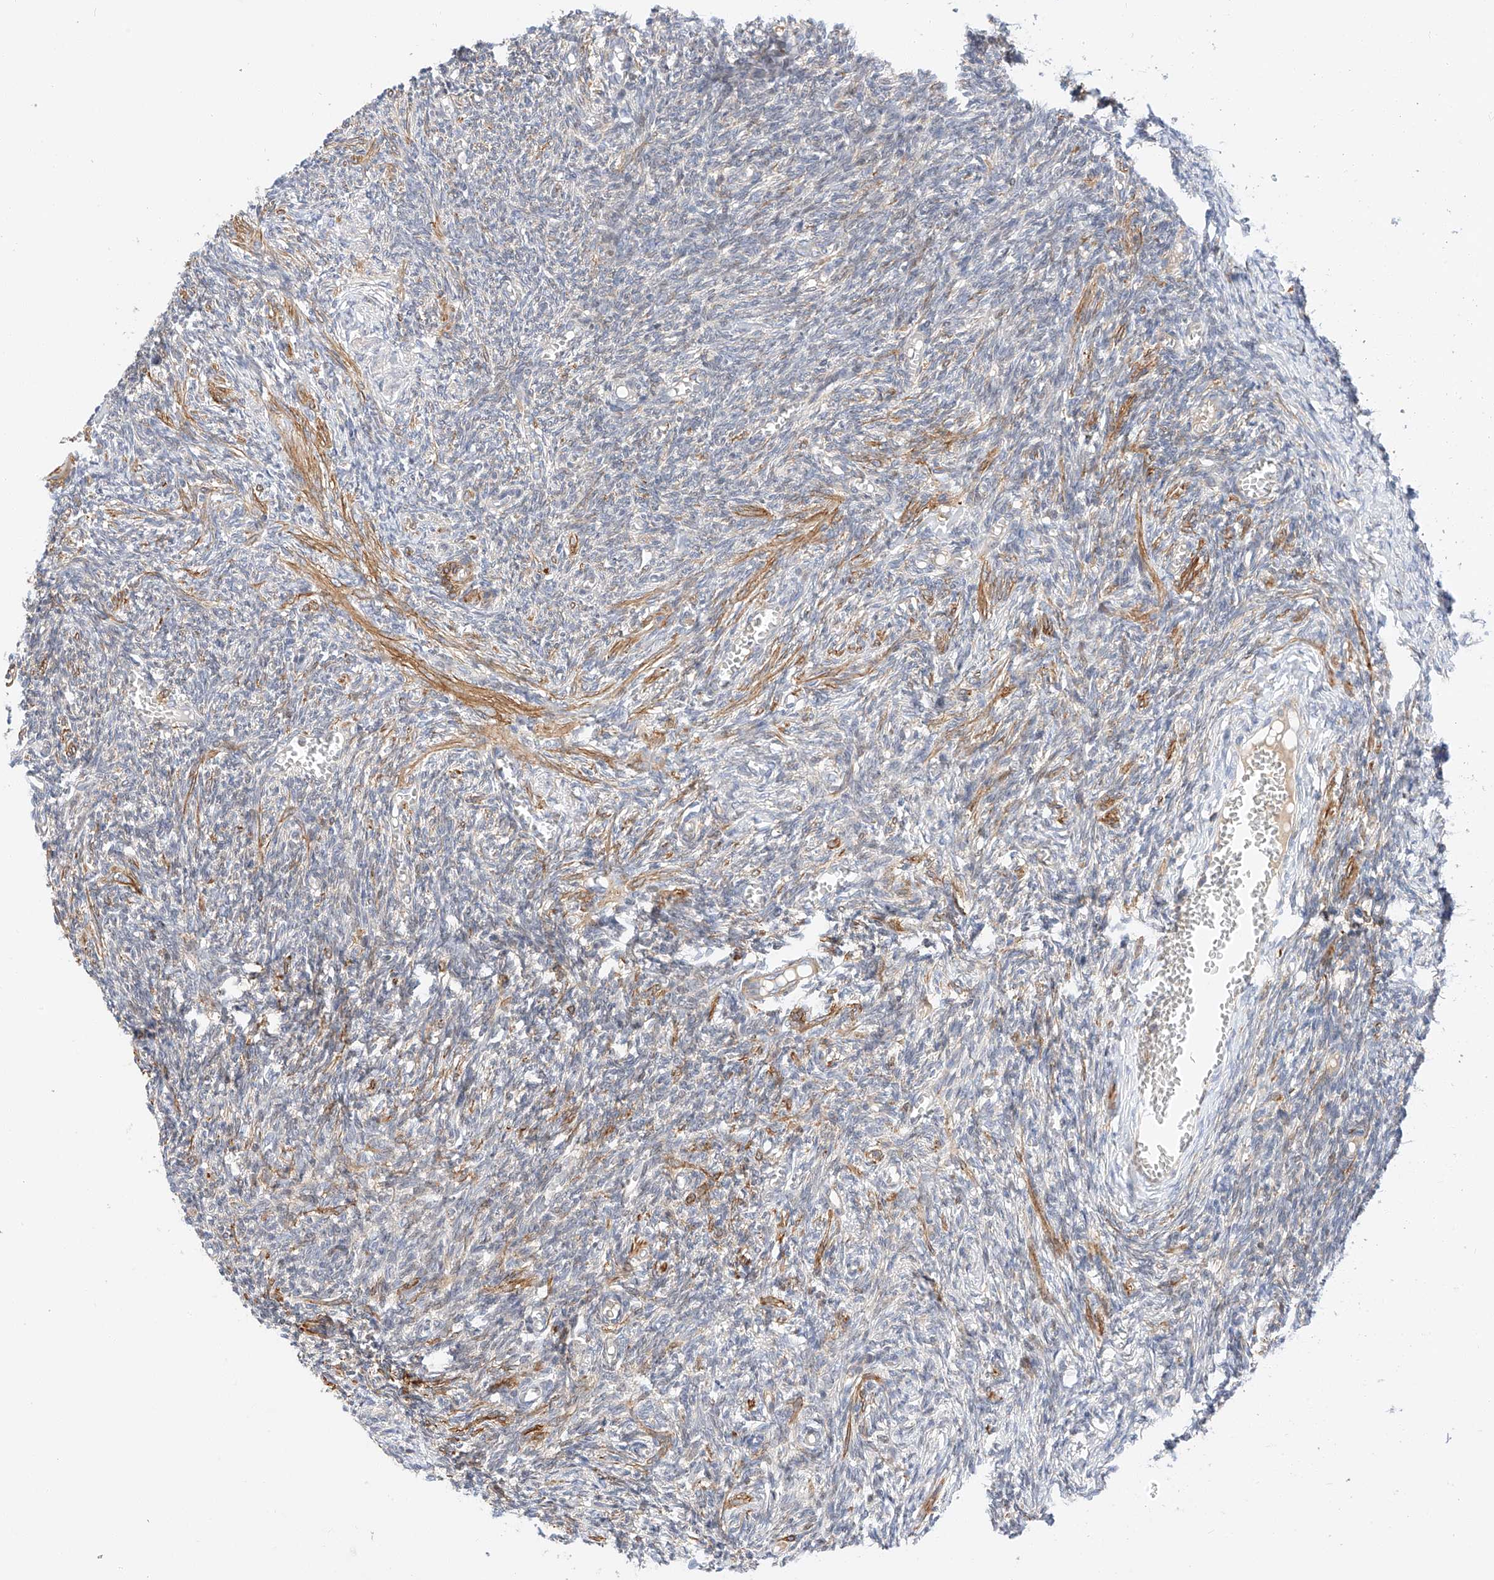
{"staining": {"intensity": "negative", "quantity": "none", "location": "none"}, "tissue": "ovary", "cell_type": "Ovarian stroma cells", "image_type": "normal", "snomed": [{"axis": "morphology", "description": "Normal tissue, NOS"}, {"axis": "topography", "description": "Ovary"}], "caption": "DAB immunohistochemical staining of unremarkable ovary shows no significant staining in ovarian stroma cells.", "gene": "C6orf118", "patient": {"sex": "female", "age": 27}}